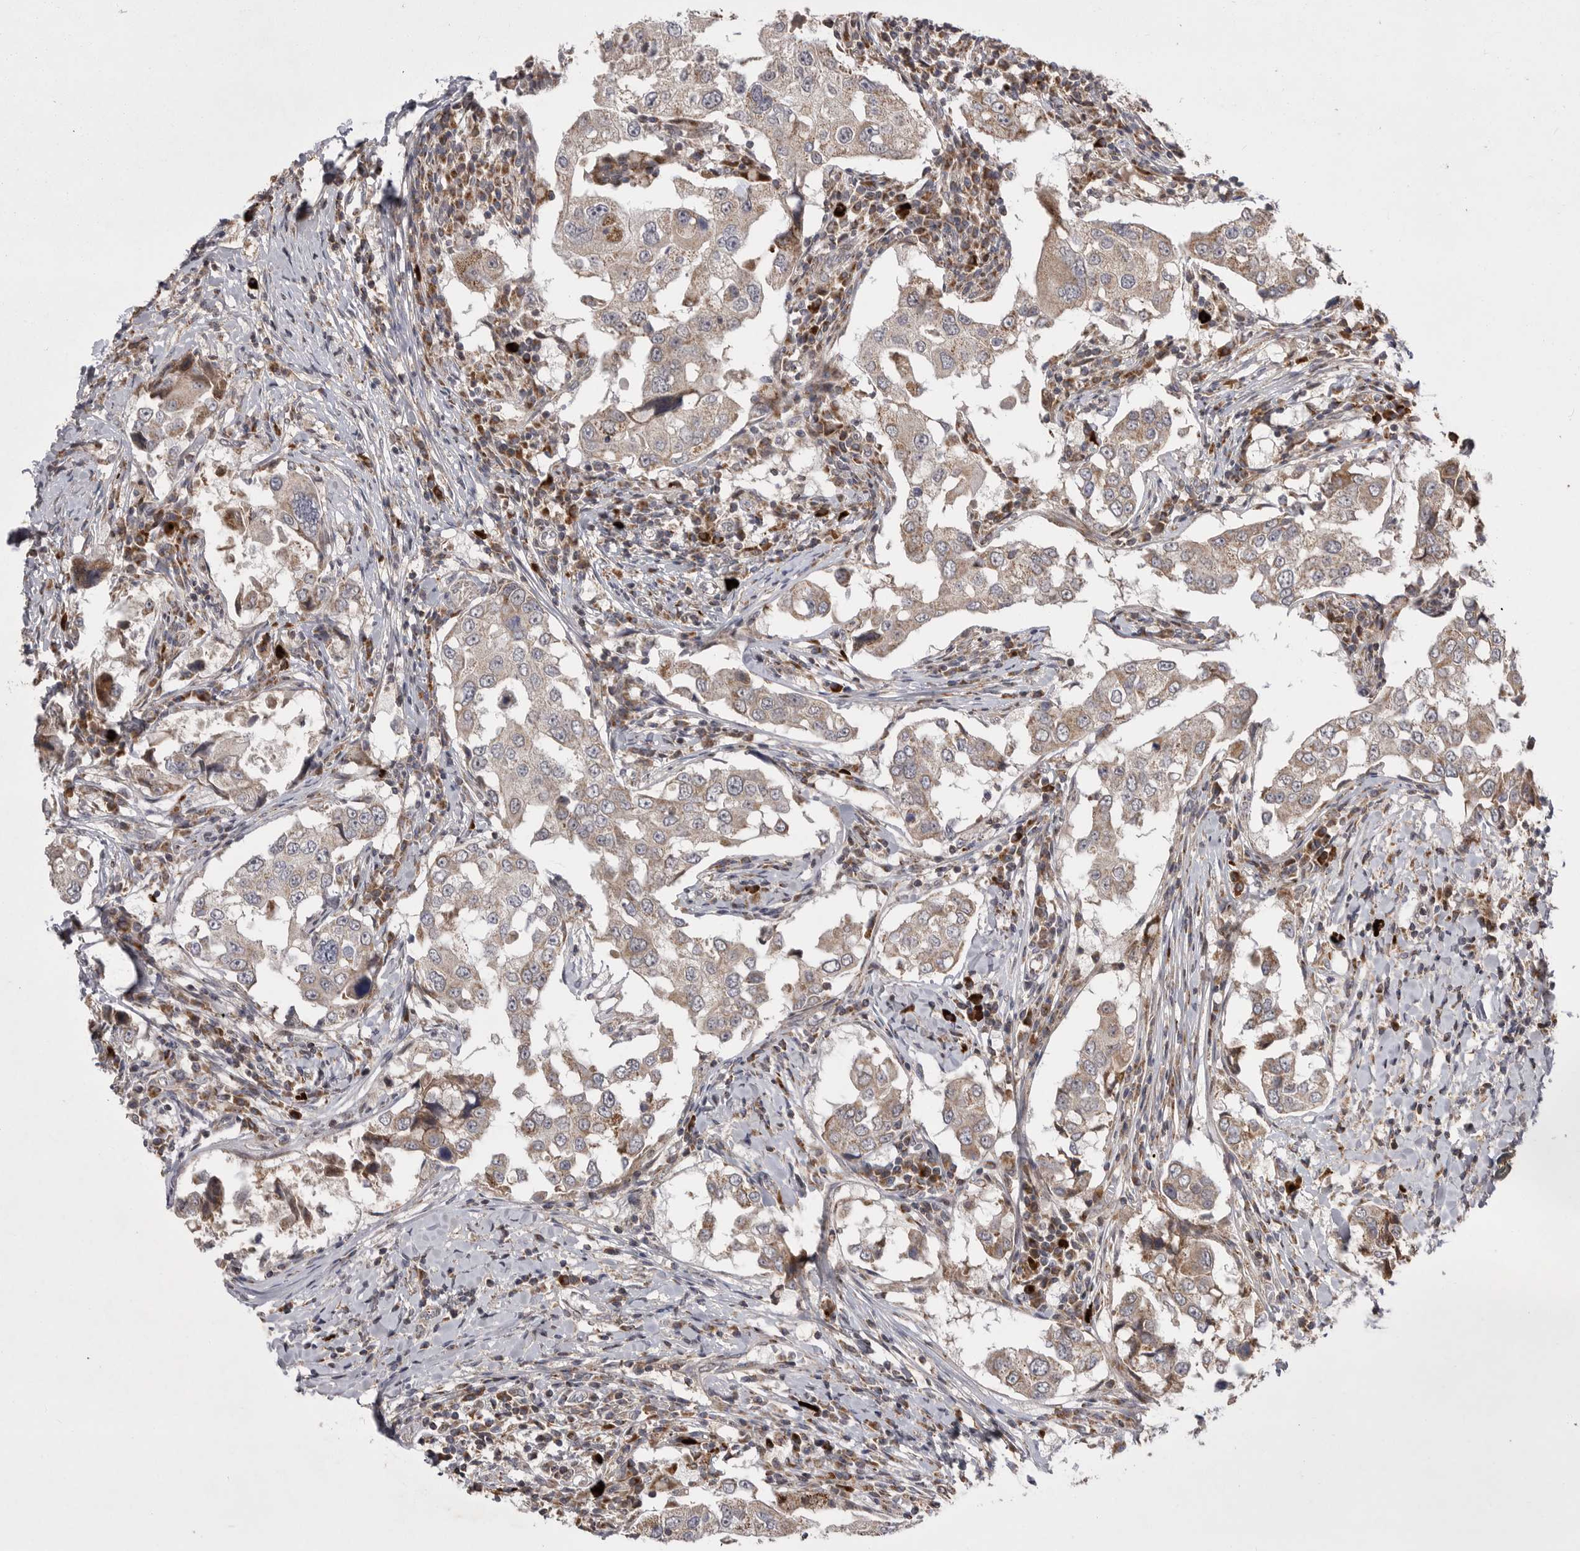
{"staining": {"intensity": "moderate", "quantity": "25%-75%", "location": "cytoplasmic/membranous"}, "tissue": "breast cancer", "cell_type": "Tumor cells", "image_type": "cancer", "snomed": [{"axis": "morphology", "description": "Duct carcinoma"}, {"axis": "topography", "description": "Breast"}], "caption": "Protein staining displays moderate cytoplasmic/membranous expression in approximately 25%-75% of tumor cells in breast intraductal carcinoma. (DAB (3,3'-diaminobenzidine) IHC, brown staining for protein, blue staining for nuclei).", "gene": "KYAT3", "patient": {"sex": "female", "age": 27}}